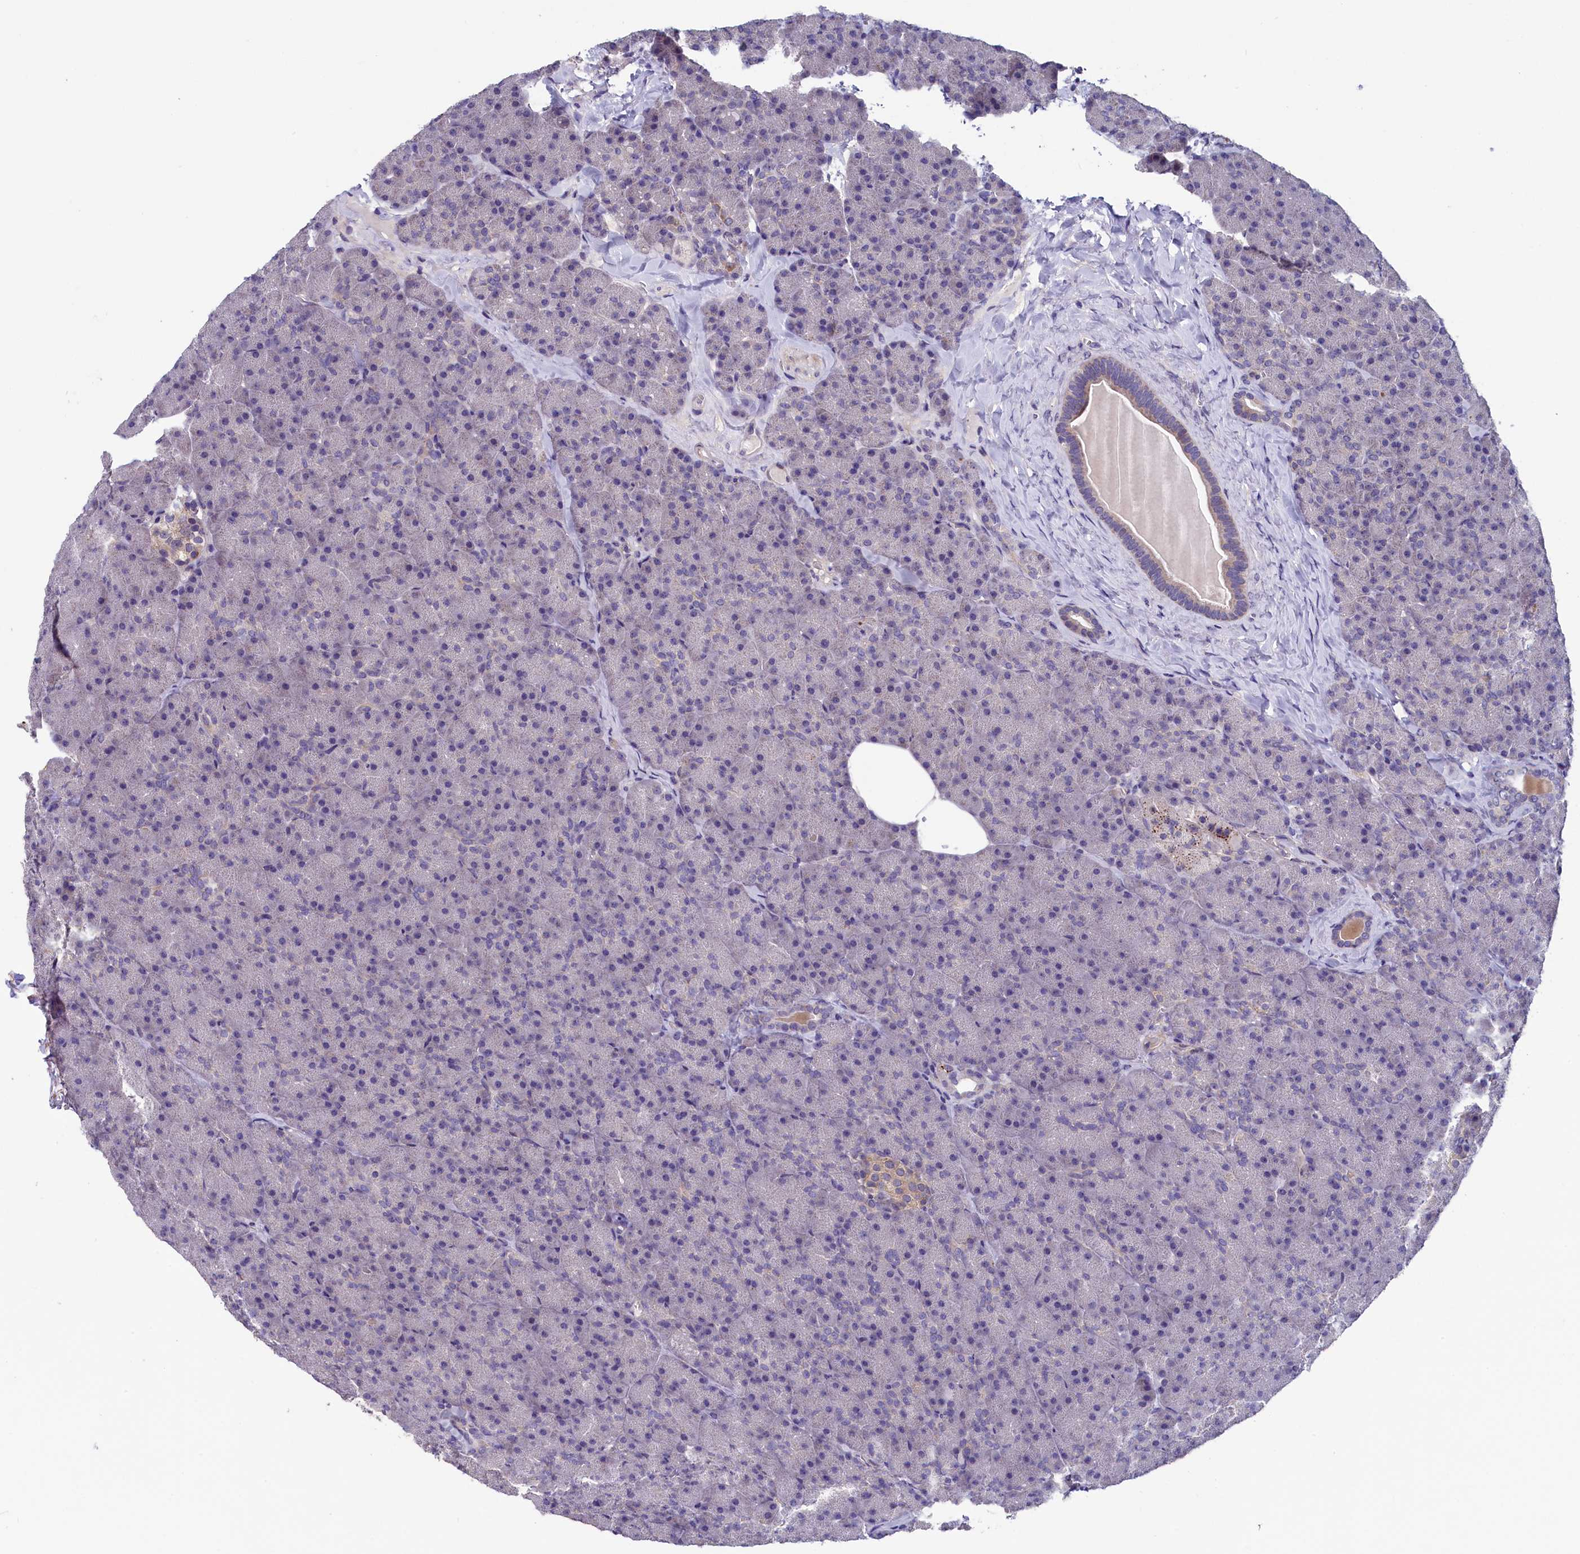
{"staining": {"intensity": "moderate", "quantity": "<25%", "location": "cytoplasmic/membranous"}, "tissue": "pancreas", "cell_type": "Exocrine glandular cells", "image_type": "normal", "snomed": [{"axis": "morphology", "description": "Normal tissue, NOS"}, {"axis": "topography", "description": "Pancreas"}], "caption": "A low amount of moderate cytoplasmic/membranous expression is seen in about <25% of exocrine glandular cells in benign pancreas.", "gene": "SLC39A6", "patient": {"sex": "male", "age": 36}}